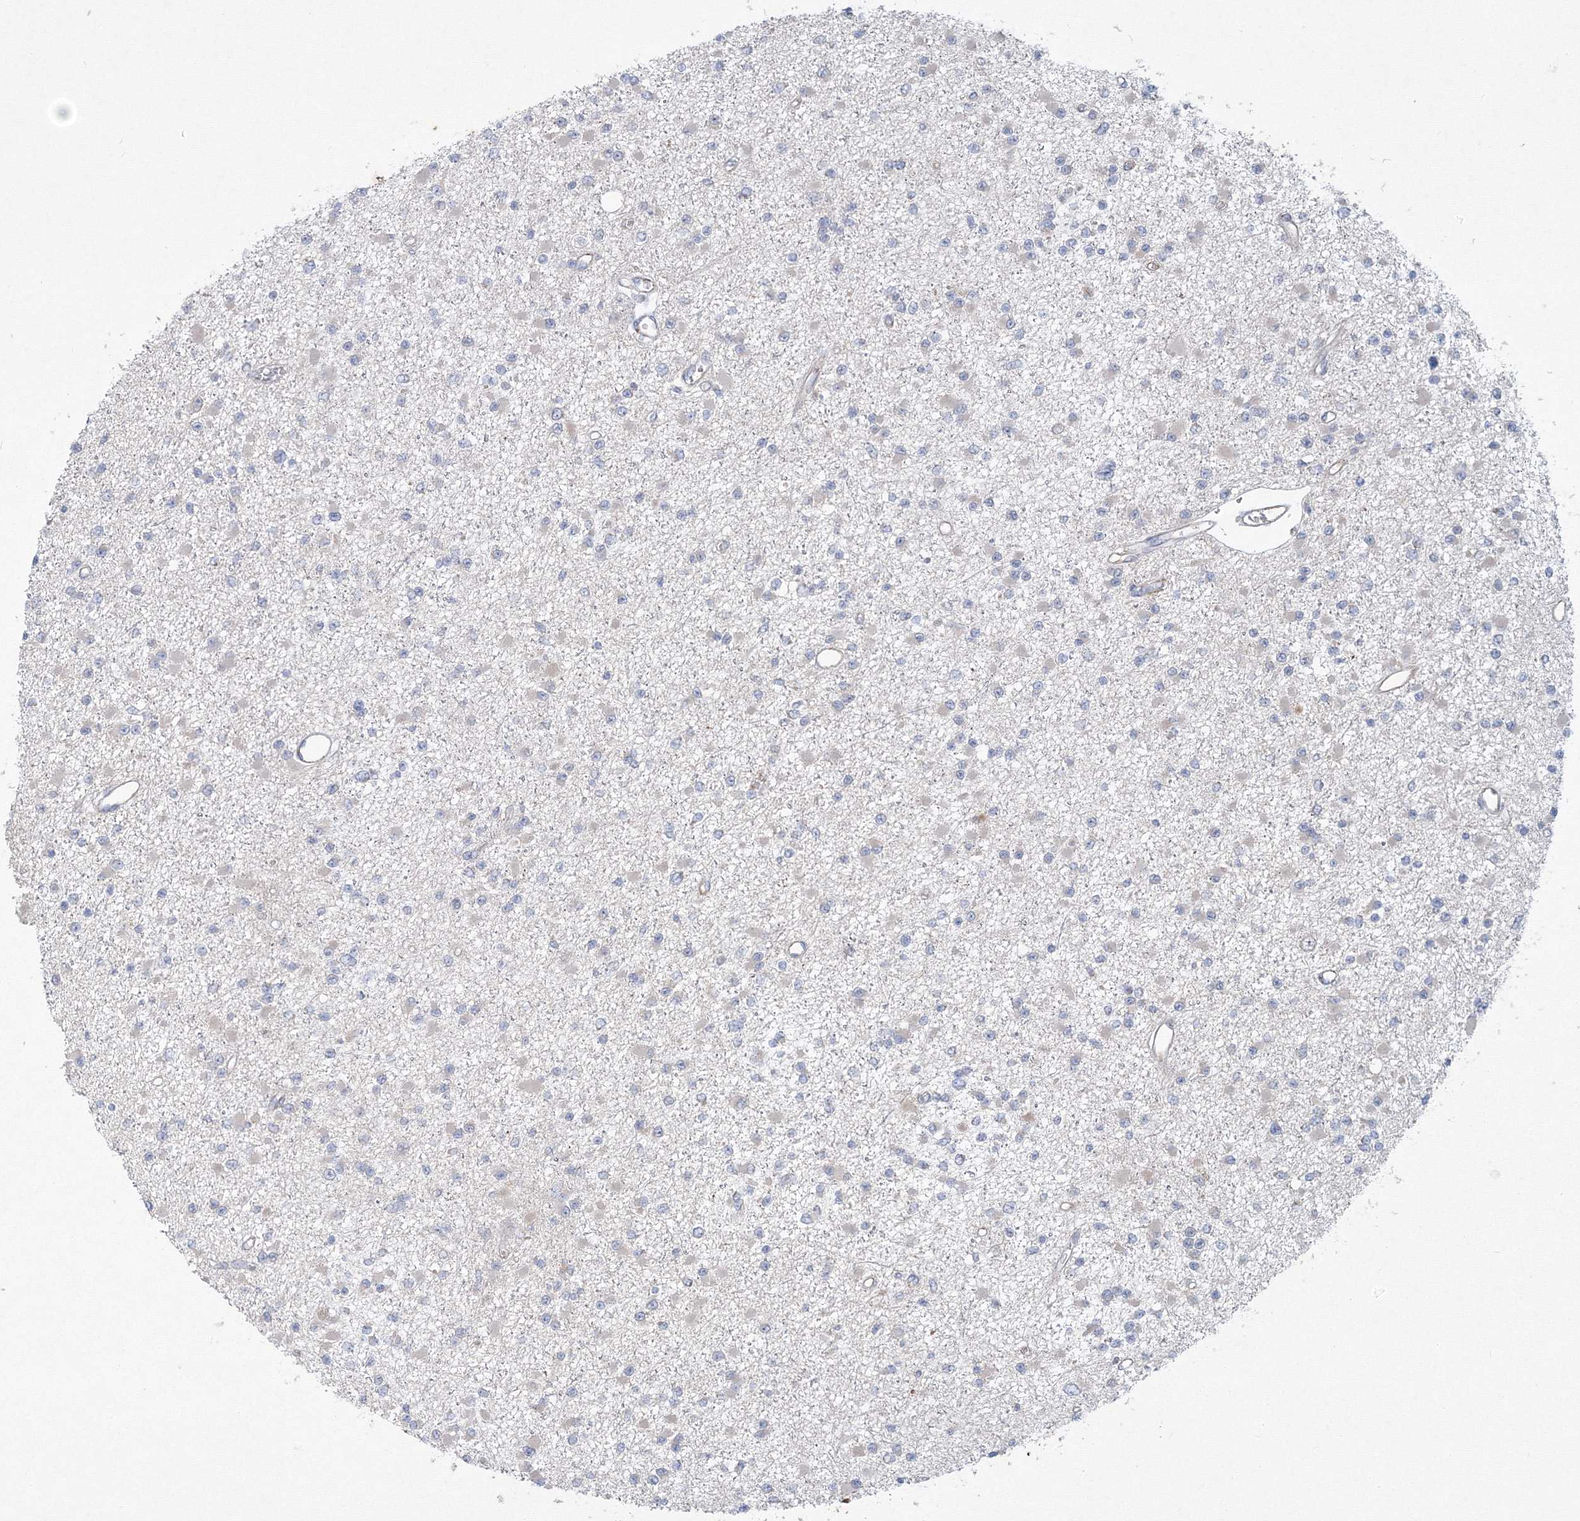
{"staining": {"intensity": "negative", "quantity": "none", "location": "none"}, "tissue": "glioma", "cell_type": "Tumor cells", "image_type": "cancer", "snomed": [{"axis": "morphology", "description": "Glioma, malignant, Low grade"}, {"axis": "topography", "description": "Brain"}], "caption": "DAB (3,3'-diaminobenzidine) immunohistochemical staining of low-grade glioma (malignant) displays no significant staining in tumor cells. Nuclei are stained in blue.", "gene": "WDR49", "patient": {"sex": "female", "age": 22}}